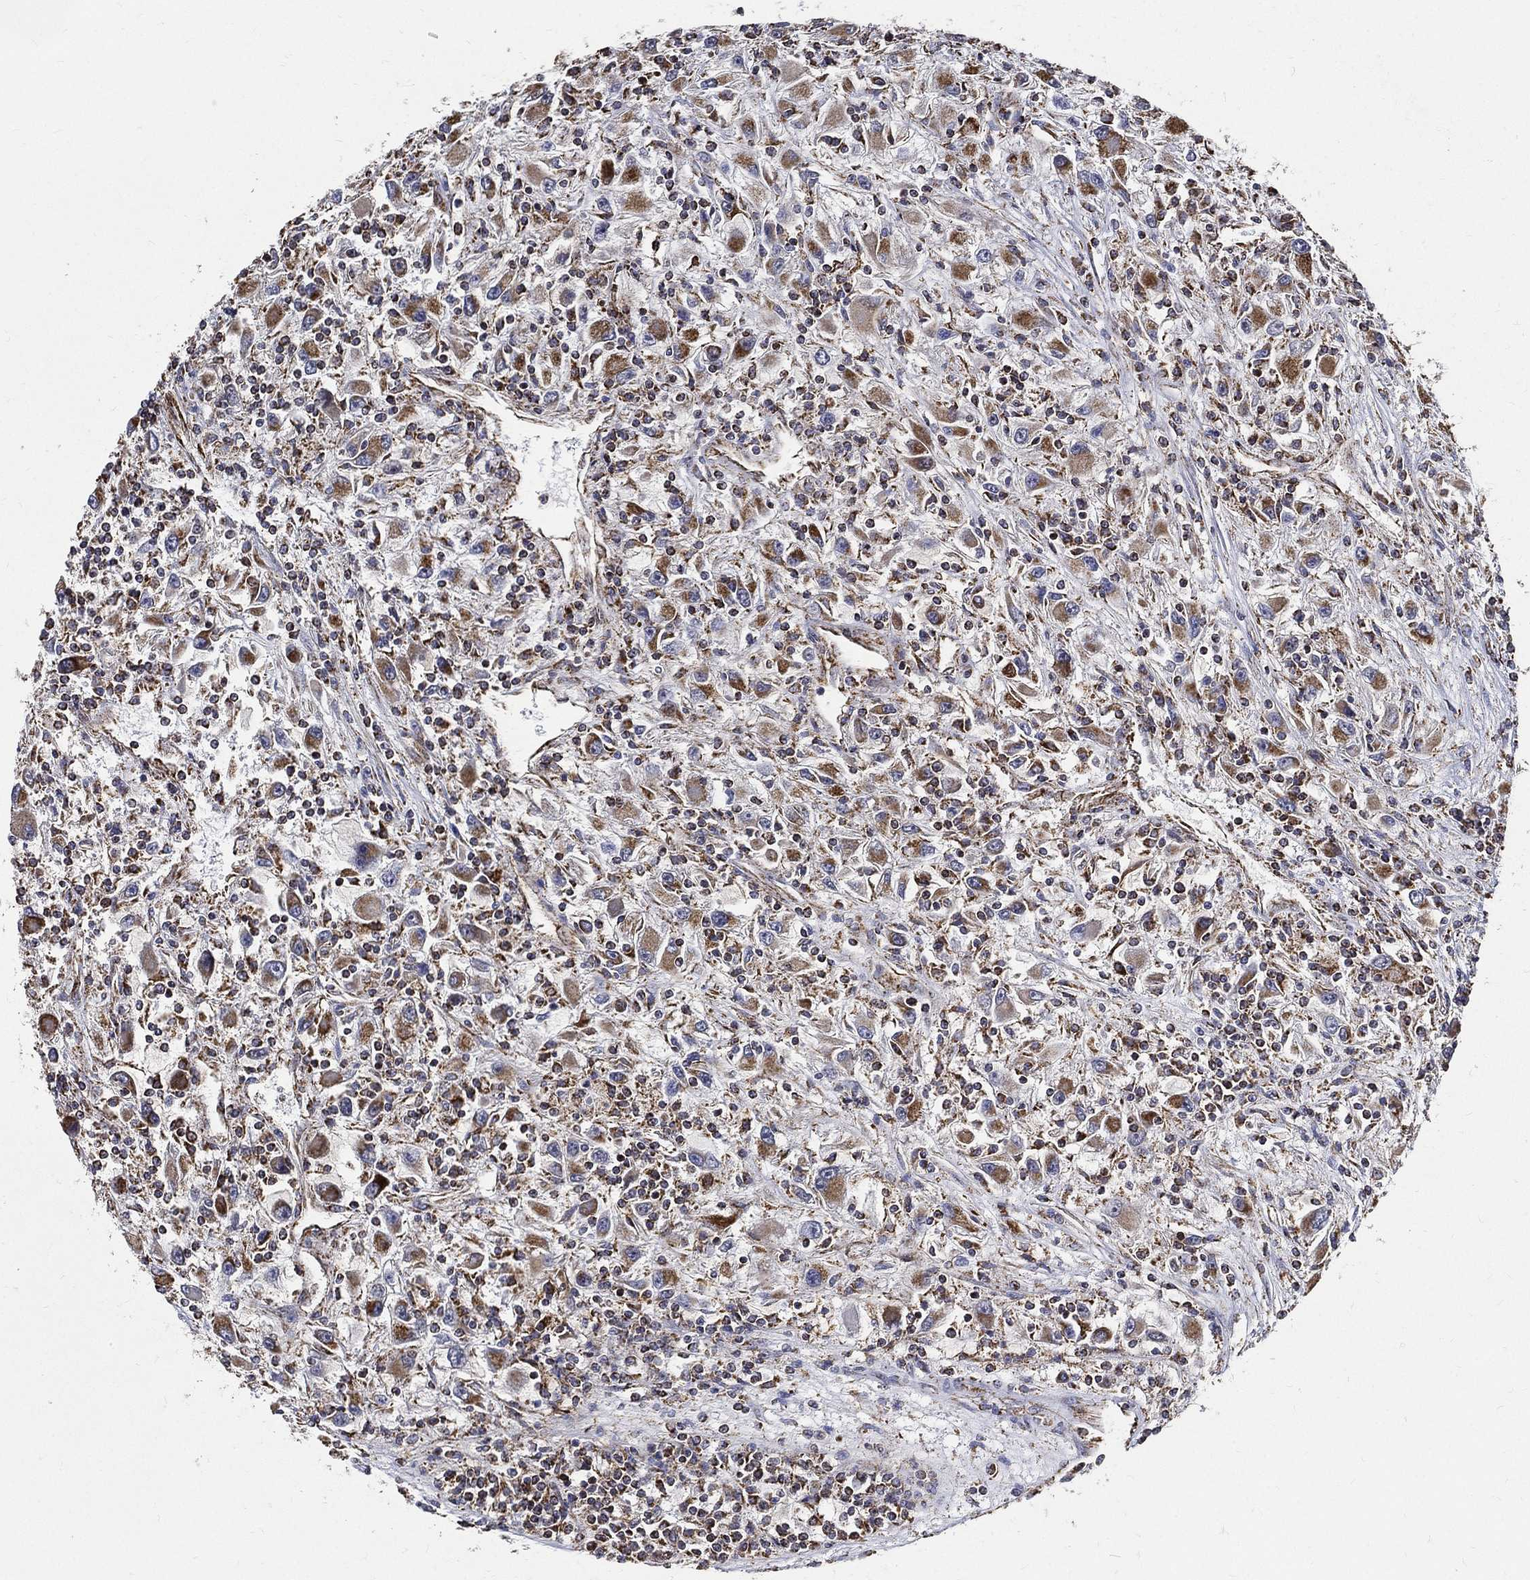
{"staining": {"intensity": "moderate", "quantity": "25%-75%", "location": "cytoplasmic/membranous"}, "tissue": "renal cancer", "cell_type": "Tumor cells", "image_type": "cancer", "snomed": [{"axis": "morphology", "description": "Adenocarcinoma, NOS"}, {"axis": "topography", "description": "Kidney"}], "caption": "There is medium levels of moderate cytoplasmic/membranous staining in tumor cells of renal adenocarcinoma, as demonstrated by immunohistochemical staining (brown color).", "gene": "NDUFAB1", "patient": {"sex": "female", "age": 67}}